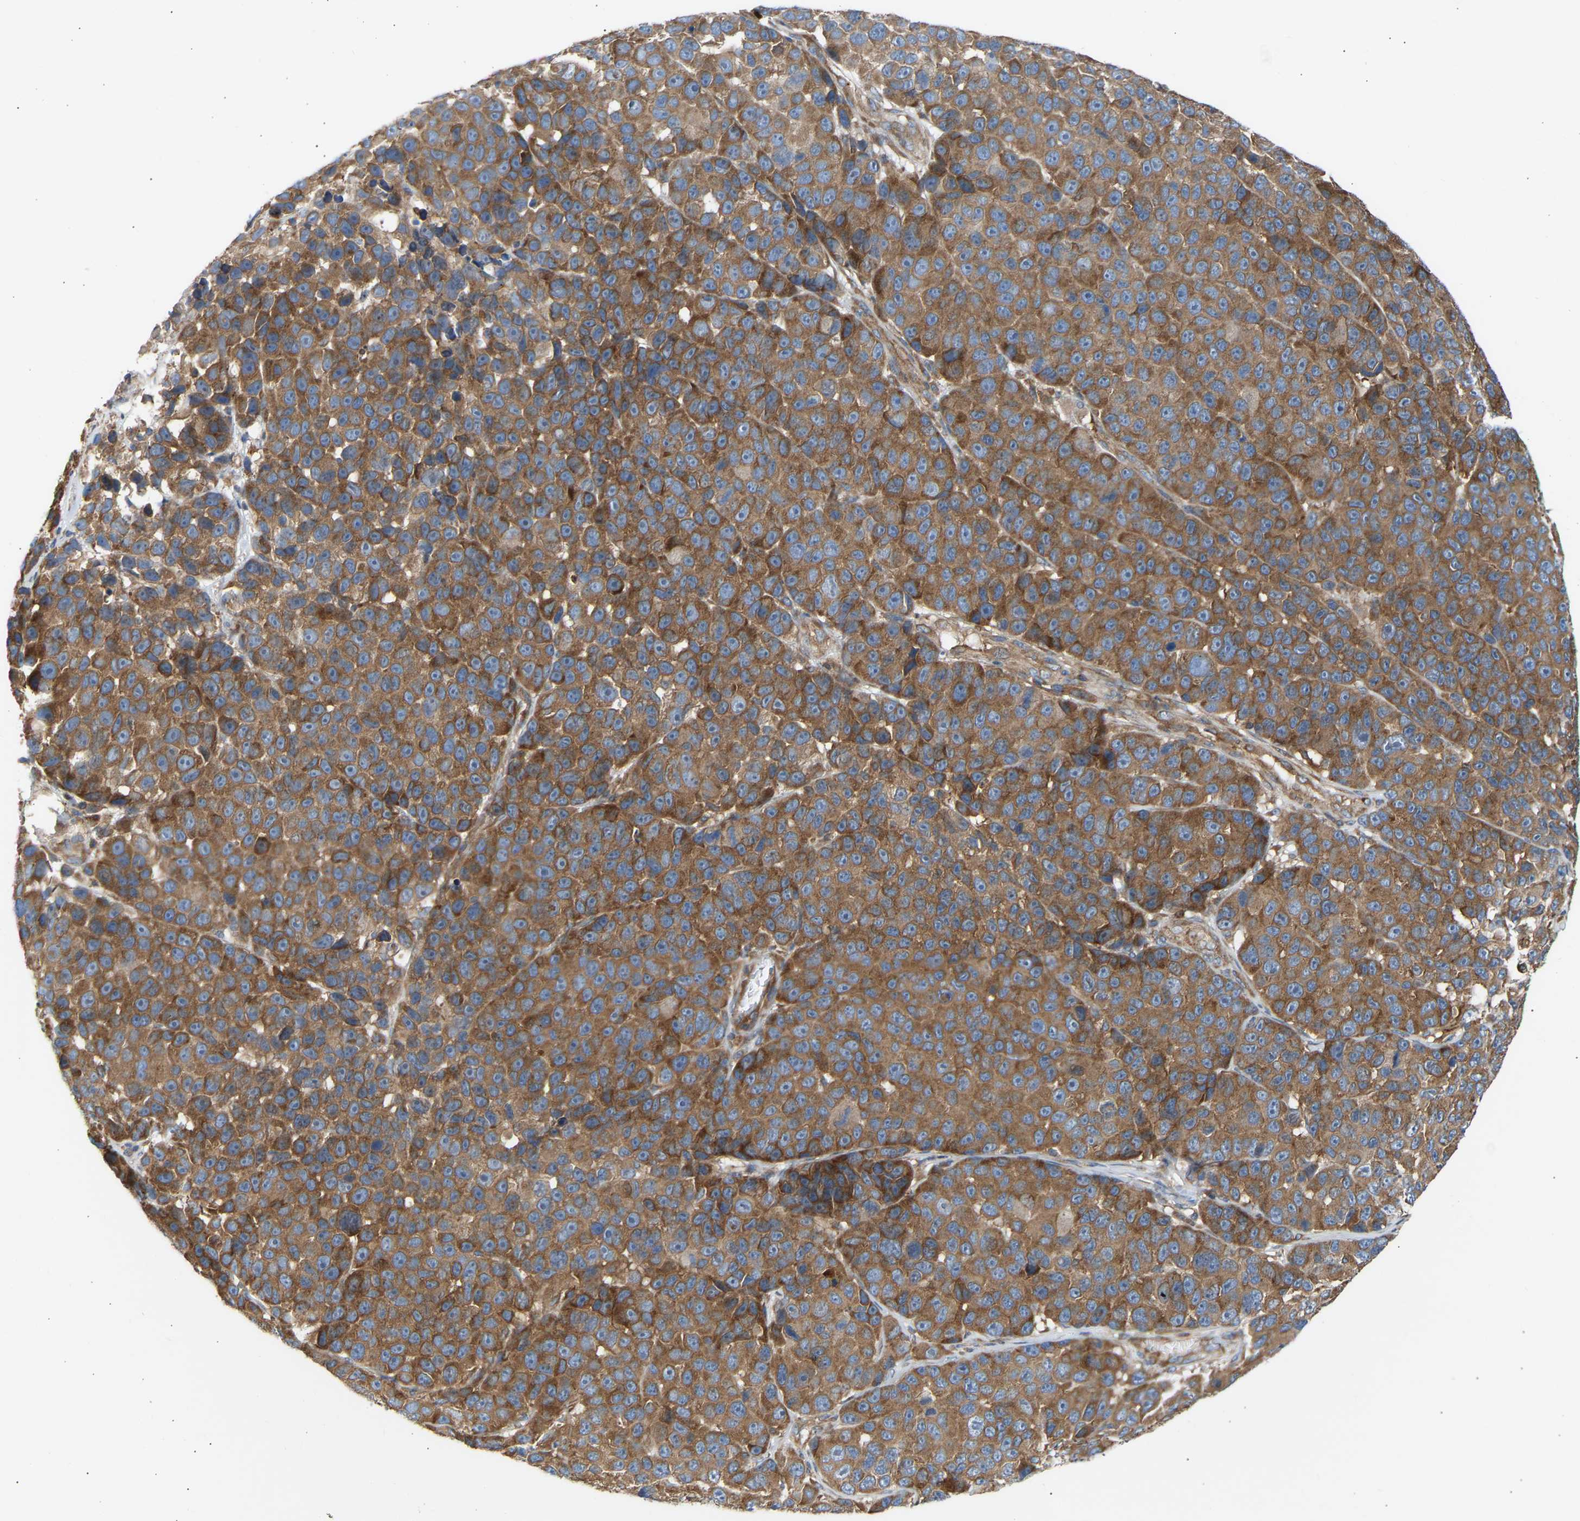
{"staining": {"intensity": "moderate", "quantity": ">75%", "location": "cytoplasmic/membranous"}, "tissue": "melanoma", "cell_type": "Tumor cells", "image_type": "cancer", "snomed": [{"axis": "morphology", "description": "Malignant melanoma, NOS"}, {"axis": "topography", "description": "Skin"}], "caption": "The histopathology image demonstrates a brown stain indicating the presence of a protein in the cytoplasmic/membranous of tumor cells in malignant melanoma.", "gene": "GCN1", "patient": {"sex": "male", "age": 53}}